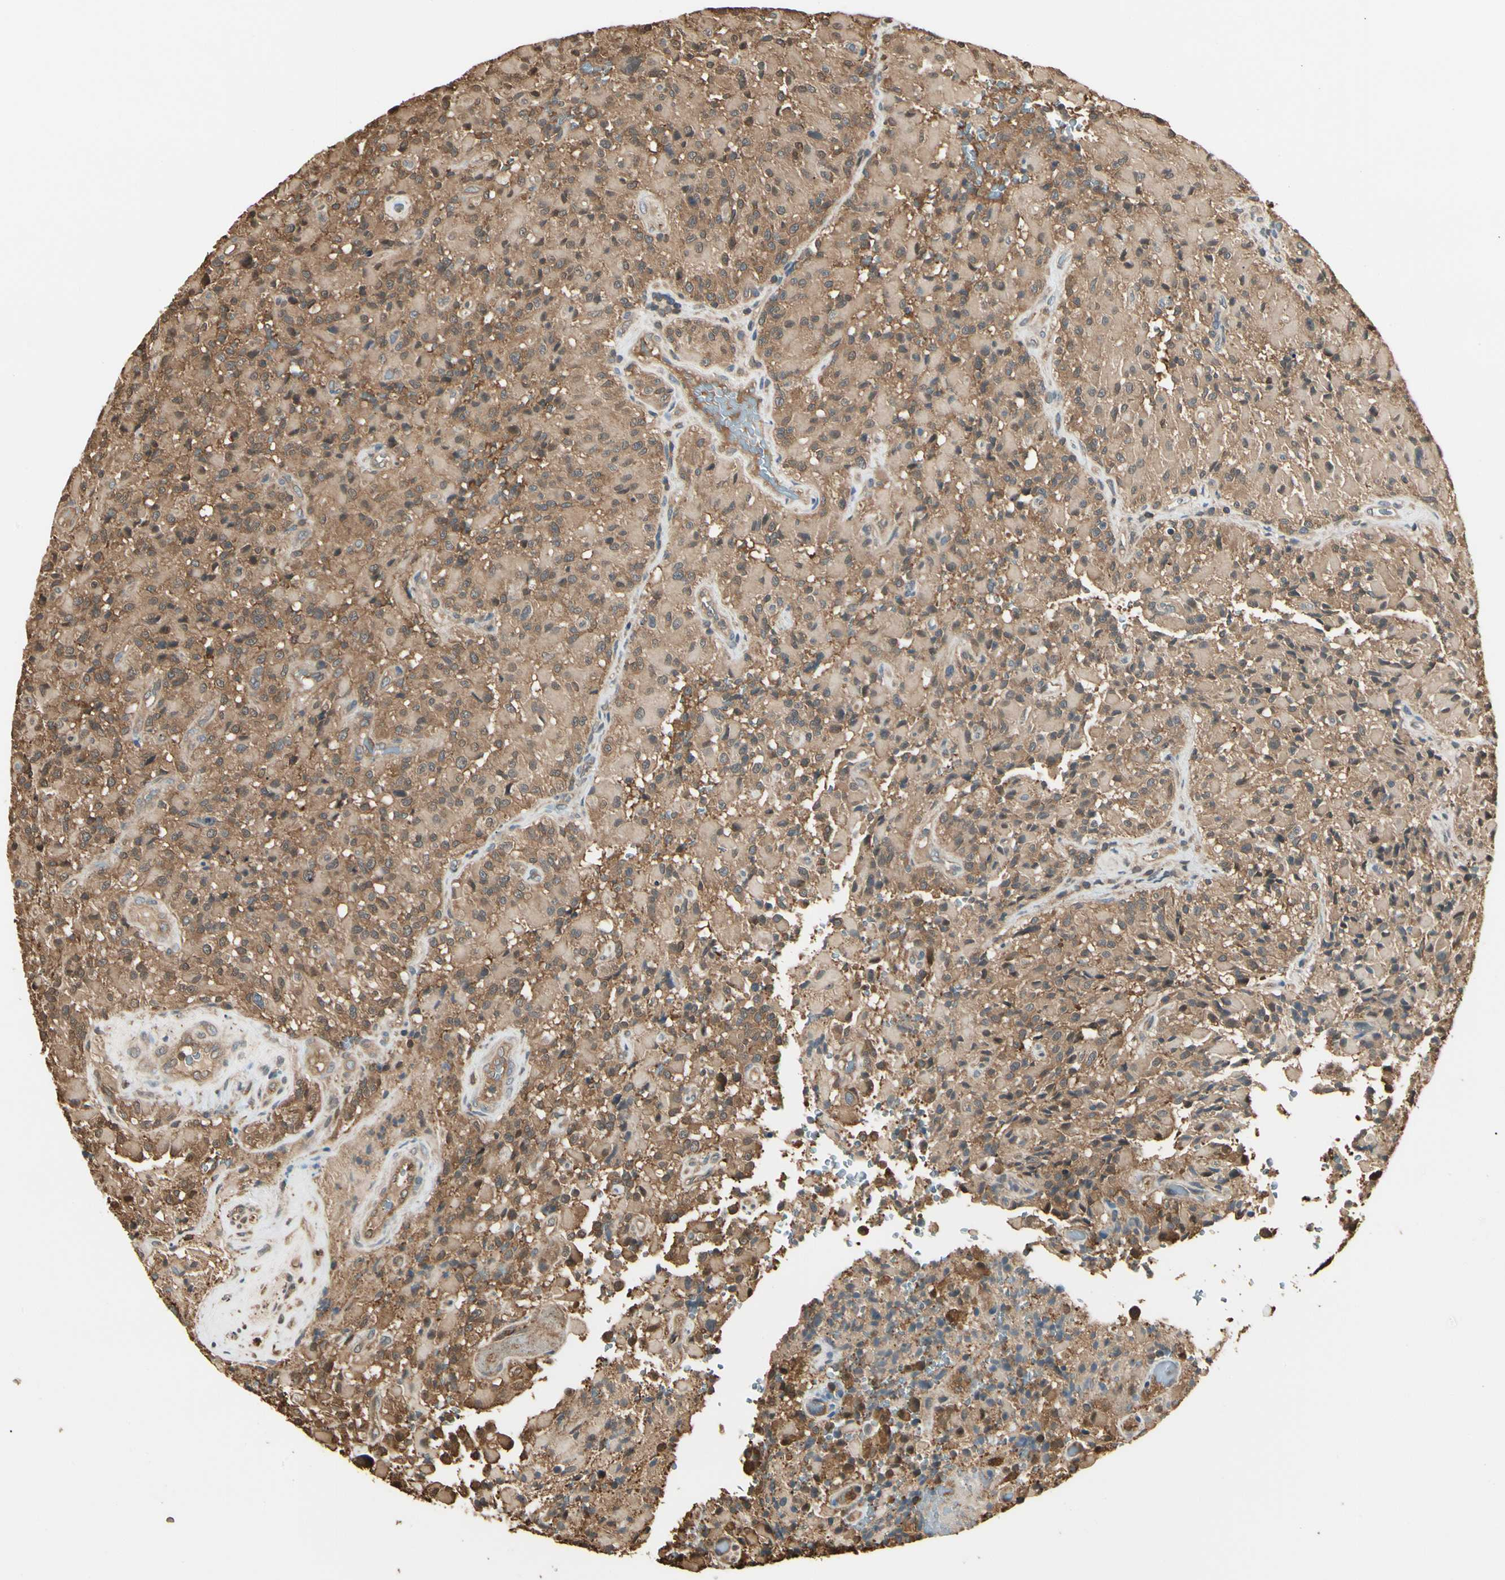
{"staining": {"intensity": "moderate", "quantity": "25%-75%", "location": "cytoplasmic/membranous"}, "tissue": "glioma", "cell_type": "Tumor cells", "image_type": "cancer", "snomed": [{"axis": "morphology", "description": "Glioma, malignant, High grade"}, {"axis": "topography", "description": "Brain"}], "caption": "This is an image of immunohistochemistry staining of glioma, which shows moderate positivity in the cytoplasmic/membranous of tumor cells.", "gene": "YWHAE", "patient": {"sex": "male", "age": 71}}